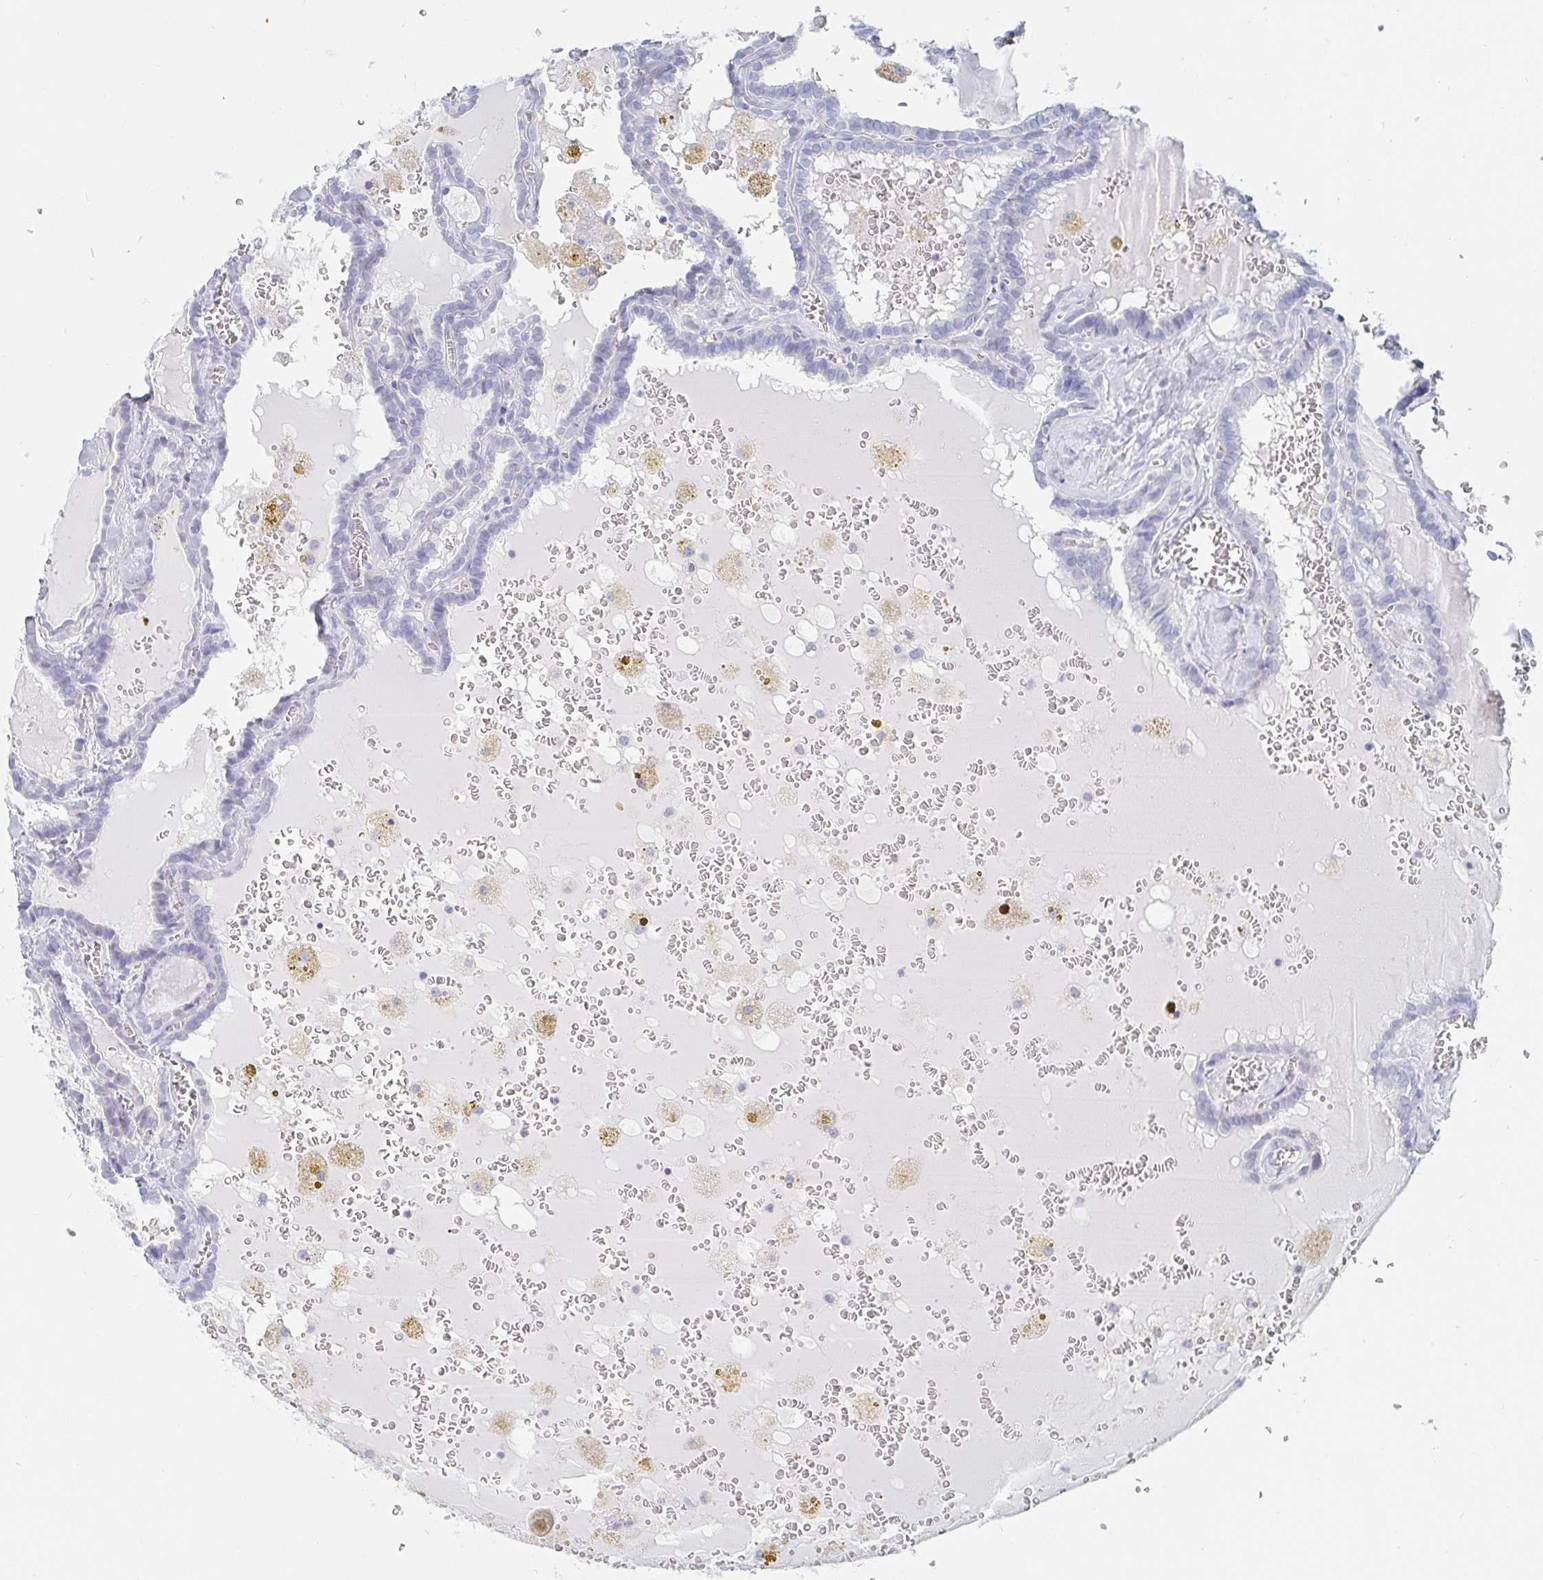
{"staining": {"intensity": "negative", "quantity": "none", "location": "none"}, "tissue": "thyroid cancer", "cell_type": "Tumor cells", "image_type": "cancer", "snomed": [{"axis": "morphology", "description": "Papillary adenocarcinoma, NOS"}, {"axis": "topography", "description": "Thyroid gland"}], "caption": "DAB (3,3'-diaminobenzidine) immunohistochemical staining of thyroid cancer demonstrates no significant positivity in tumor cells. (IHC, brightfield microscopy, high magnification).", "gene": "PACSIN1", "patient": {"sex": "female", "age": 39}}